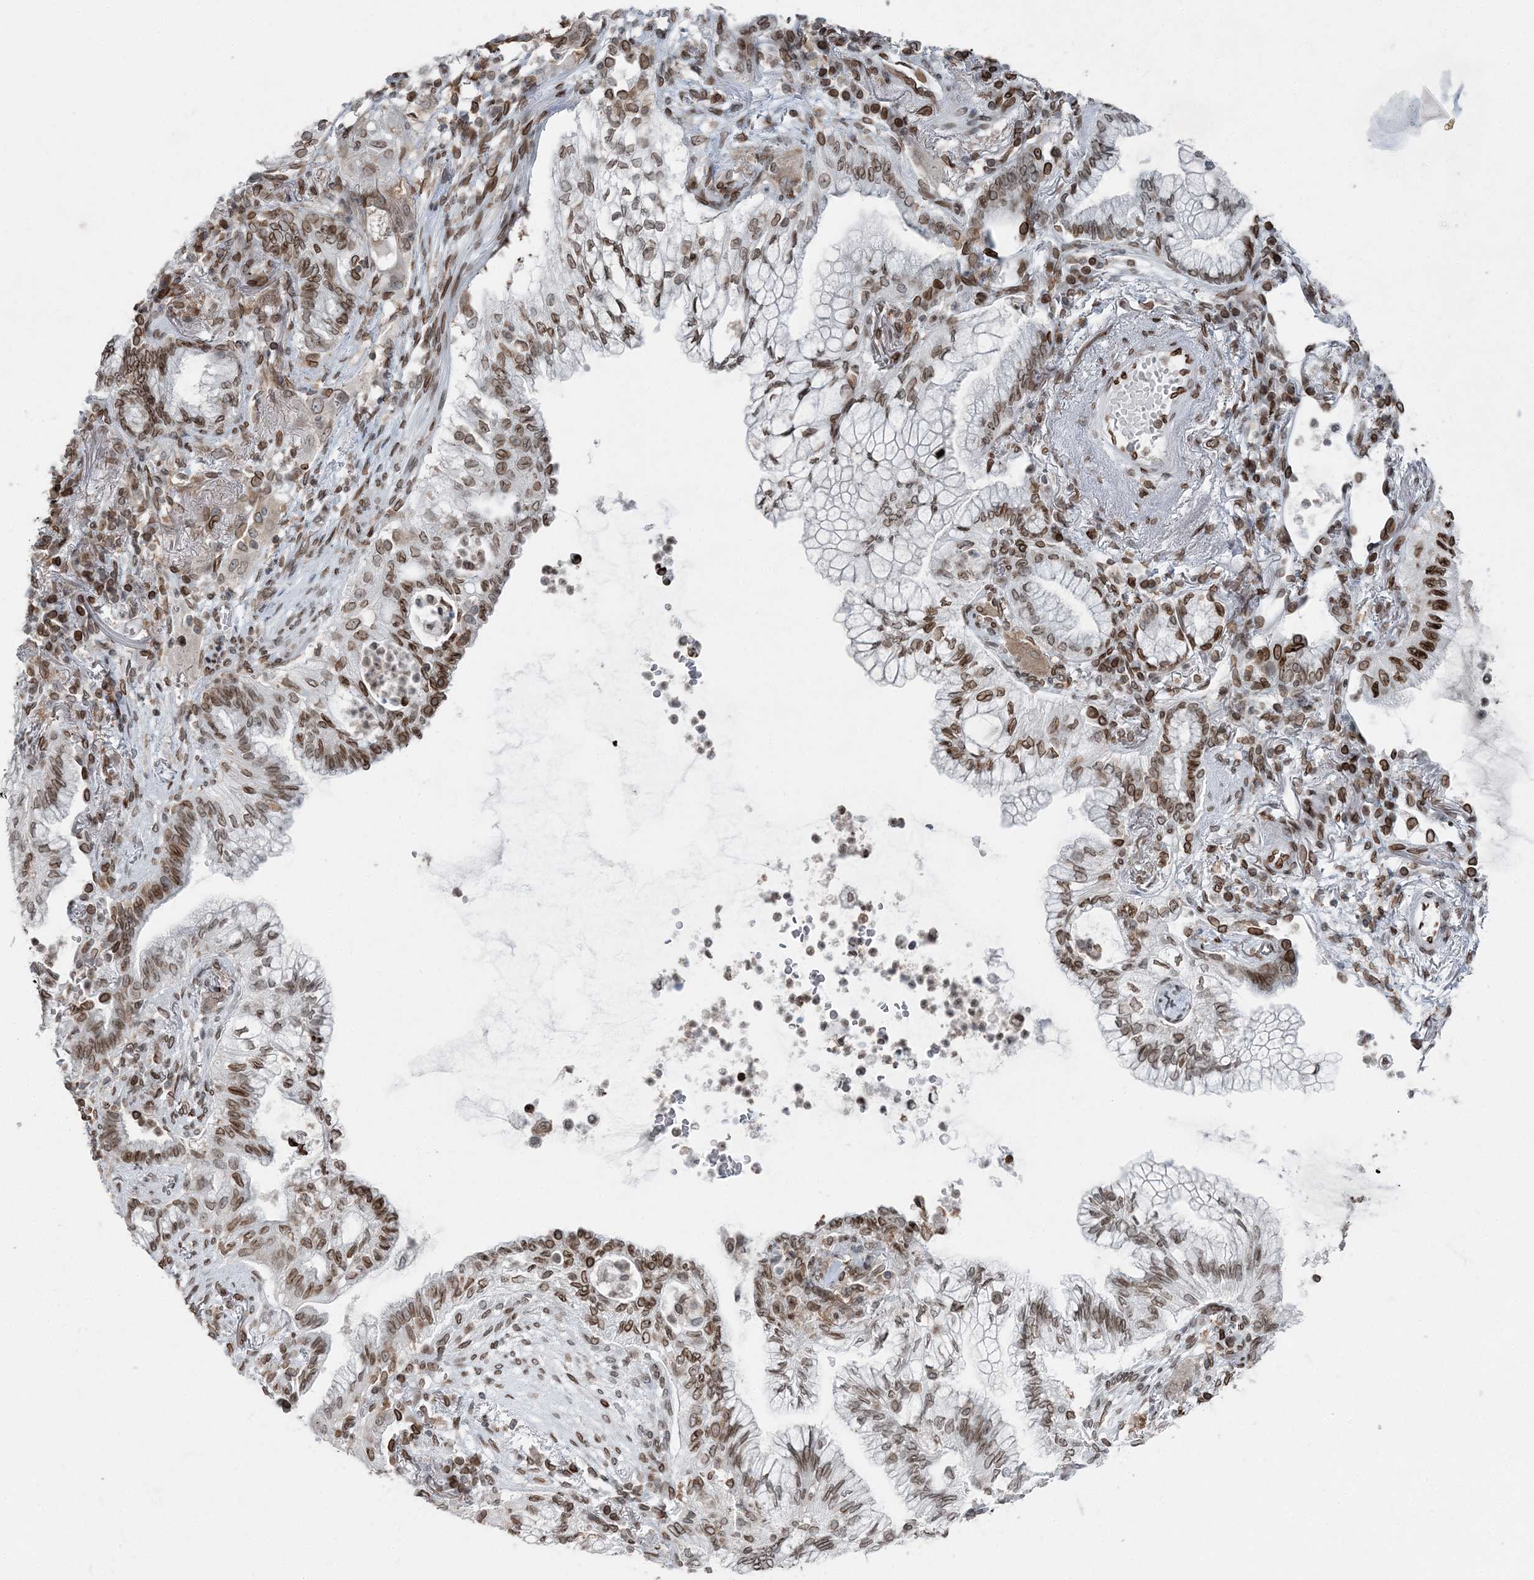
{"staining": {"intensity": "moderate", "quantity": ">75%", "location": "cytoplasmic/membranous,nuclear"}, "tissue": "lung cancer", "cell_type": "Tumor cells", "image_type": "cancer", "snomed": [{"axis": "morphology", "description": "Adenocarcinoma, NOS"}, {"axis": "topography", "description": "Lung"}], "caption": "Human lung cancer (adenocarcinoma) stained for a protein (brown) displays moderate cytoplasmic/membranous and nuclear positive staining in approximately >75% of tumor cells.", "gene": "GJD4", "patient": {"sex": "female", "age": 70}}